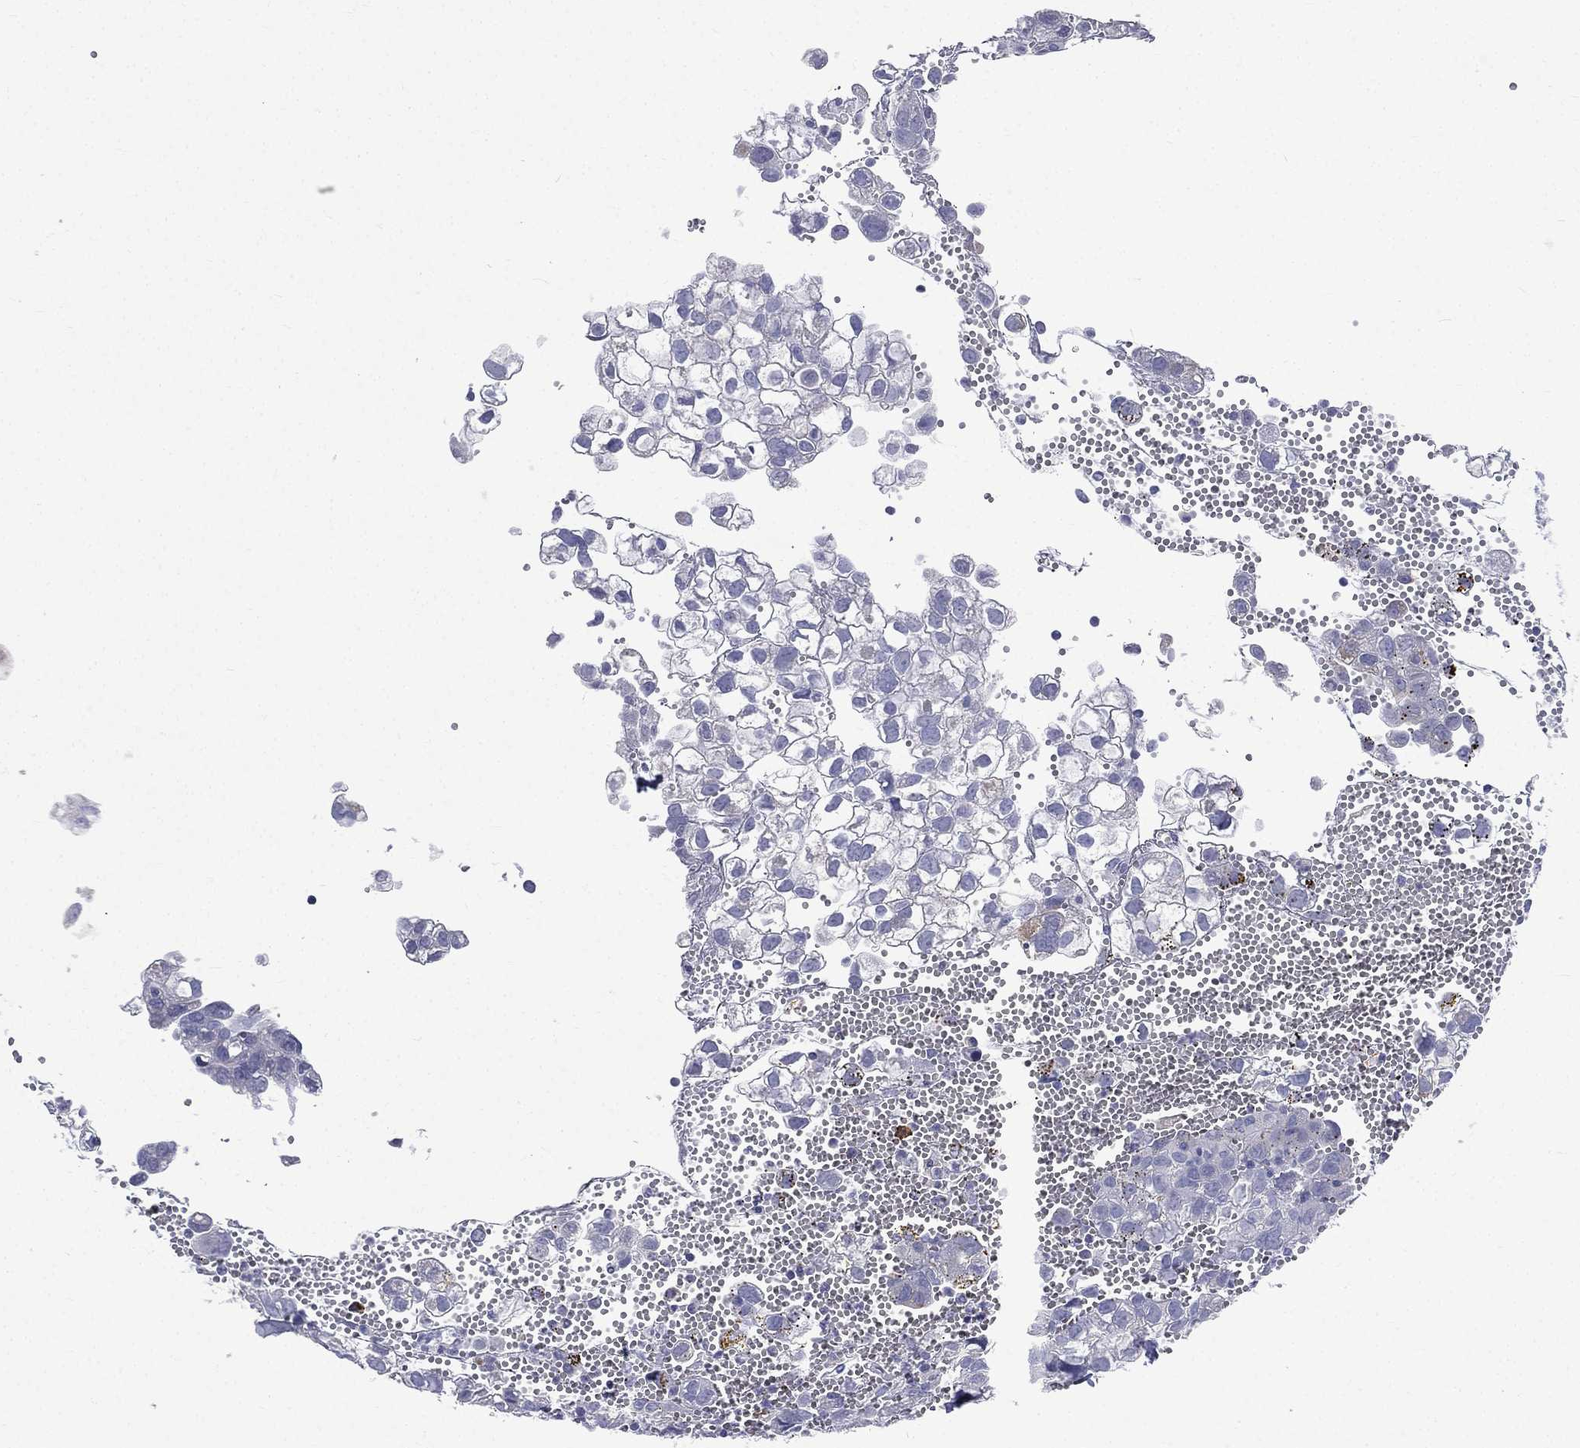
{"staining": {"intensity": "negative", "quantity": "none", "location": "none"}, "tissue": "cervical cancer", "cell_type": "Tumor cells", "image_type": "cancer", "snomed": [{"axis": "morphology", "description": "Squamous cell carcinoma, NOS"}, {"axis": "topography", "description": "Cervix"}], "caption": "High magnification brightfield microscopy of squamous cell carcinoma (cervical) stained with DAB (brown) and counterstained with hematoxylin (blue): tumor cells show no significant staining. The staining was performed using DAB (3,3'-diaminobenzidine) to visualize the protein expression in brown, while the nuclei were stained in blue with hematoxylin (Magnification: 20x).", "gene": "CES2", "patient": {"sex": "female", "age": 55}}